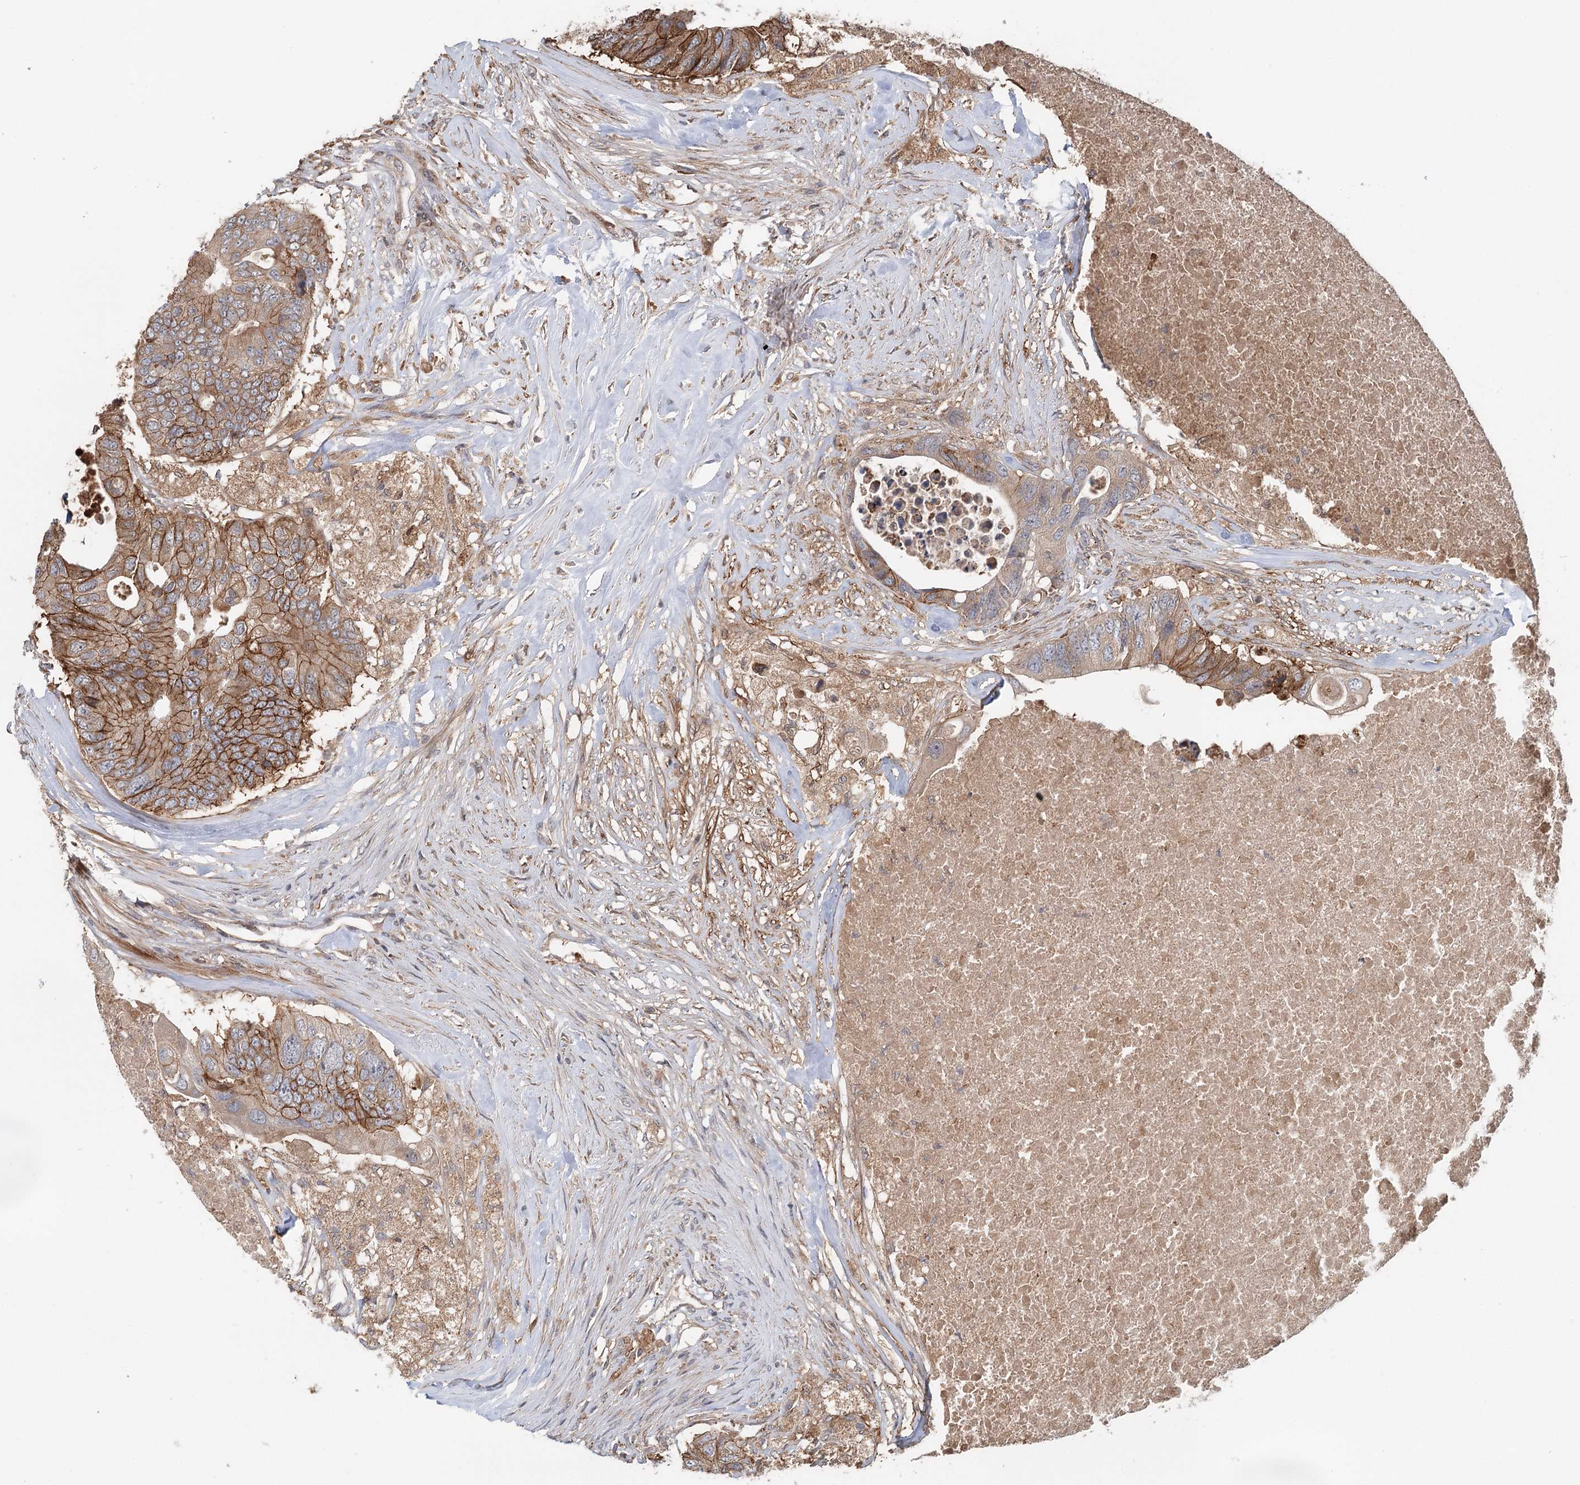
{"staining": {"intensity": "moderate", "quantity": "25%-75%", "location": "cytoplasmic/membranous"}, "tissue": "colorectal cancer", "cell_type": "Tumor cells", "image_type": "cancer", "snomed": [{"axis": "morphology", "description": "Adenocarcinoma, NOS"}, {"axis": "topography", "description": "Colon"}], "caption": "Immunohistochemical staining of adenocarcinoma (colorectal) exhibits medium levels of moderate cytoplasmic/membranous expression in about 25%-75% of tumor cells.", "gene": "RNF111", "patient": {"sex": "male", "age": 71}}